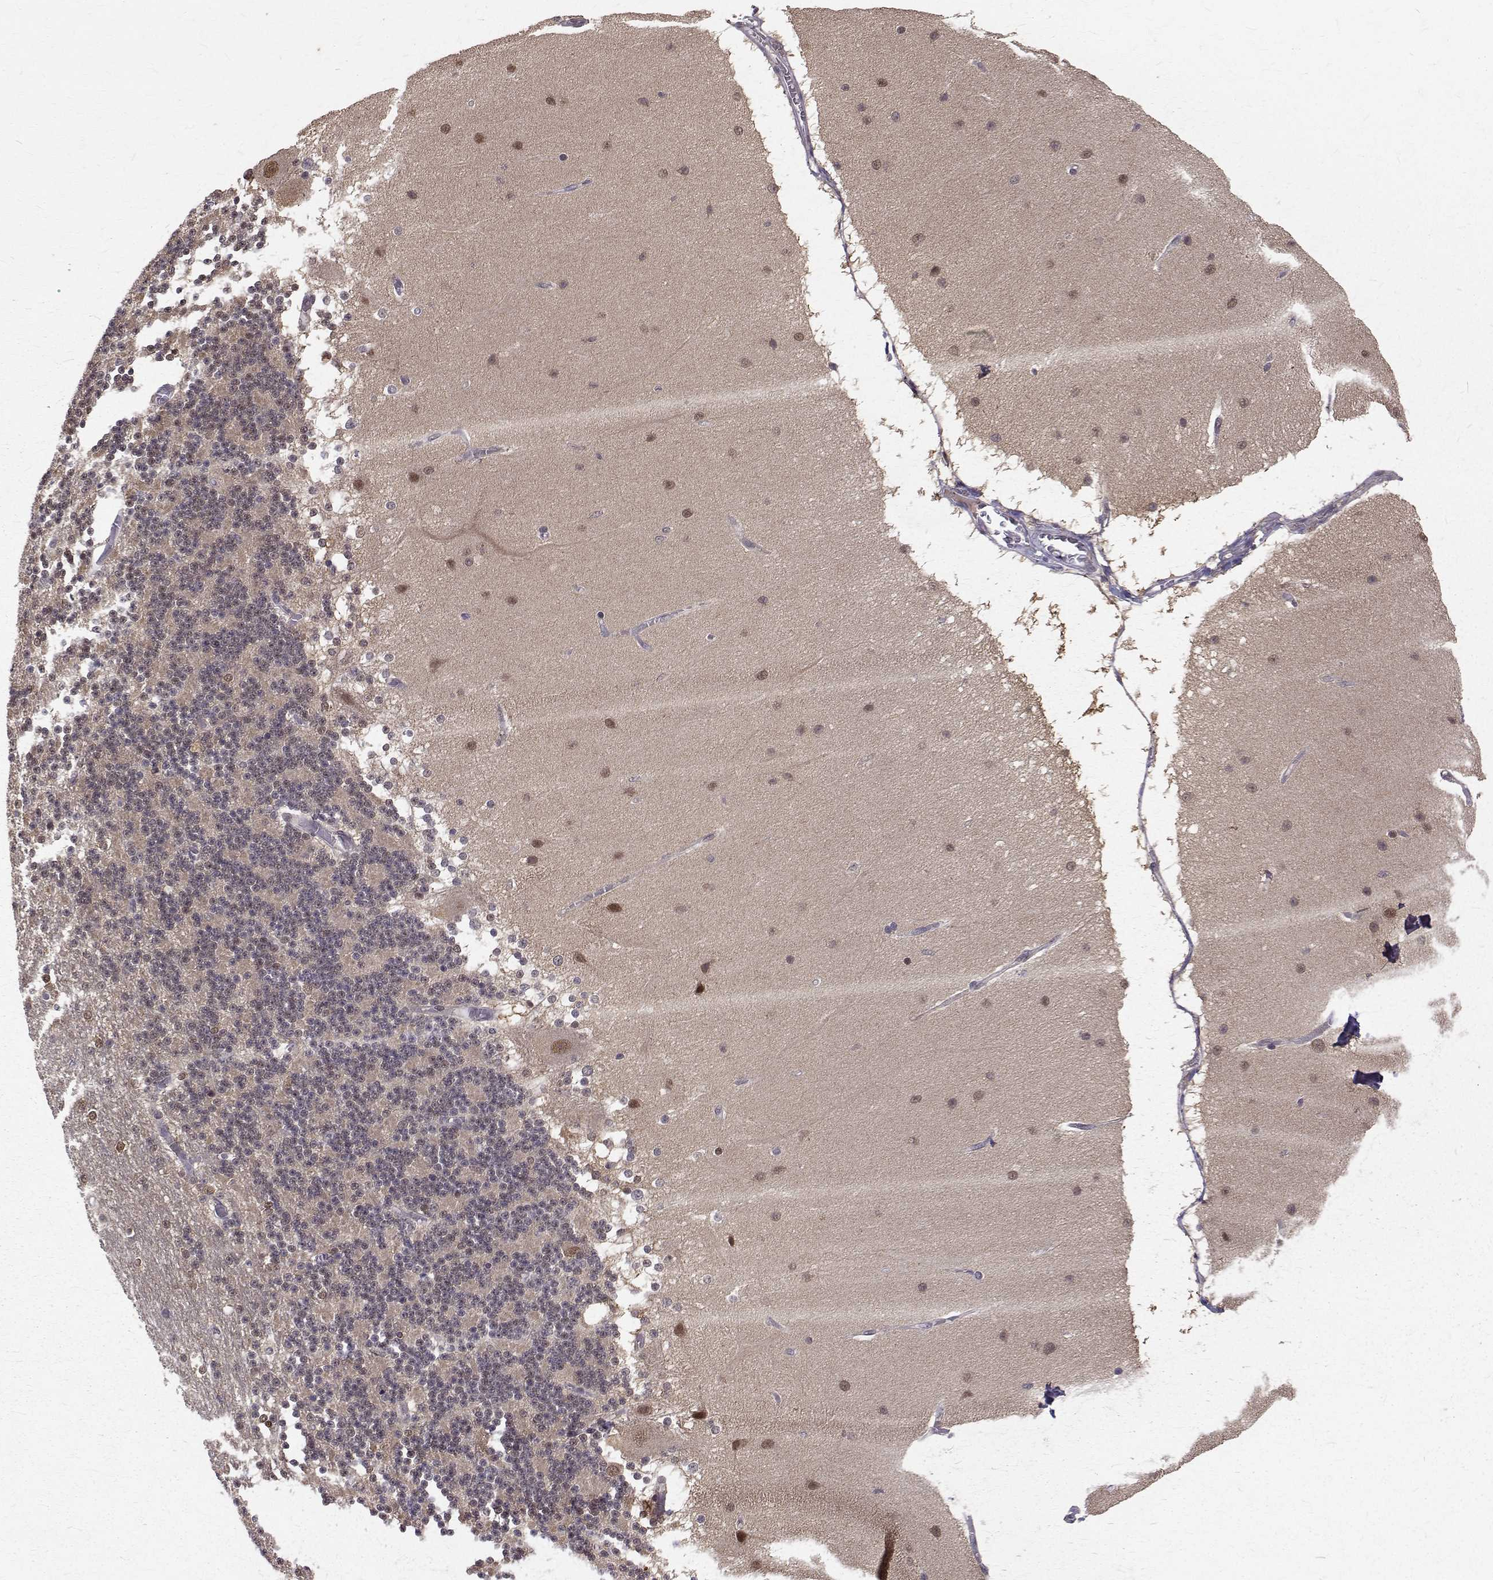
{"staining": {"intensity": "moderate", "quantity": "<25%", "location": "nuclear"}, "tissue": "cerebellum", "cell_type": "Cells in granular layer", "image_type": "normal", "snomed": [{"axis": "morphology", "description": "Normal tissue, NOS"}, {"axis": "topography", "description": "Cerebellum"}], "caption": "Protein positivity by immunohistochemistry (IHC) exhibits moderate nuclear expression in about <25% of cells in granular layer in benign cerebellum.", "gene": "NIF3L1", "patient": {"sex": "female", "age": 54}}